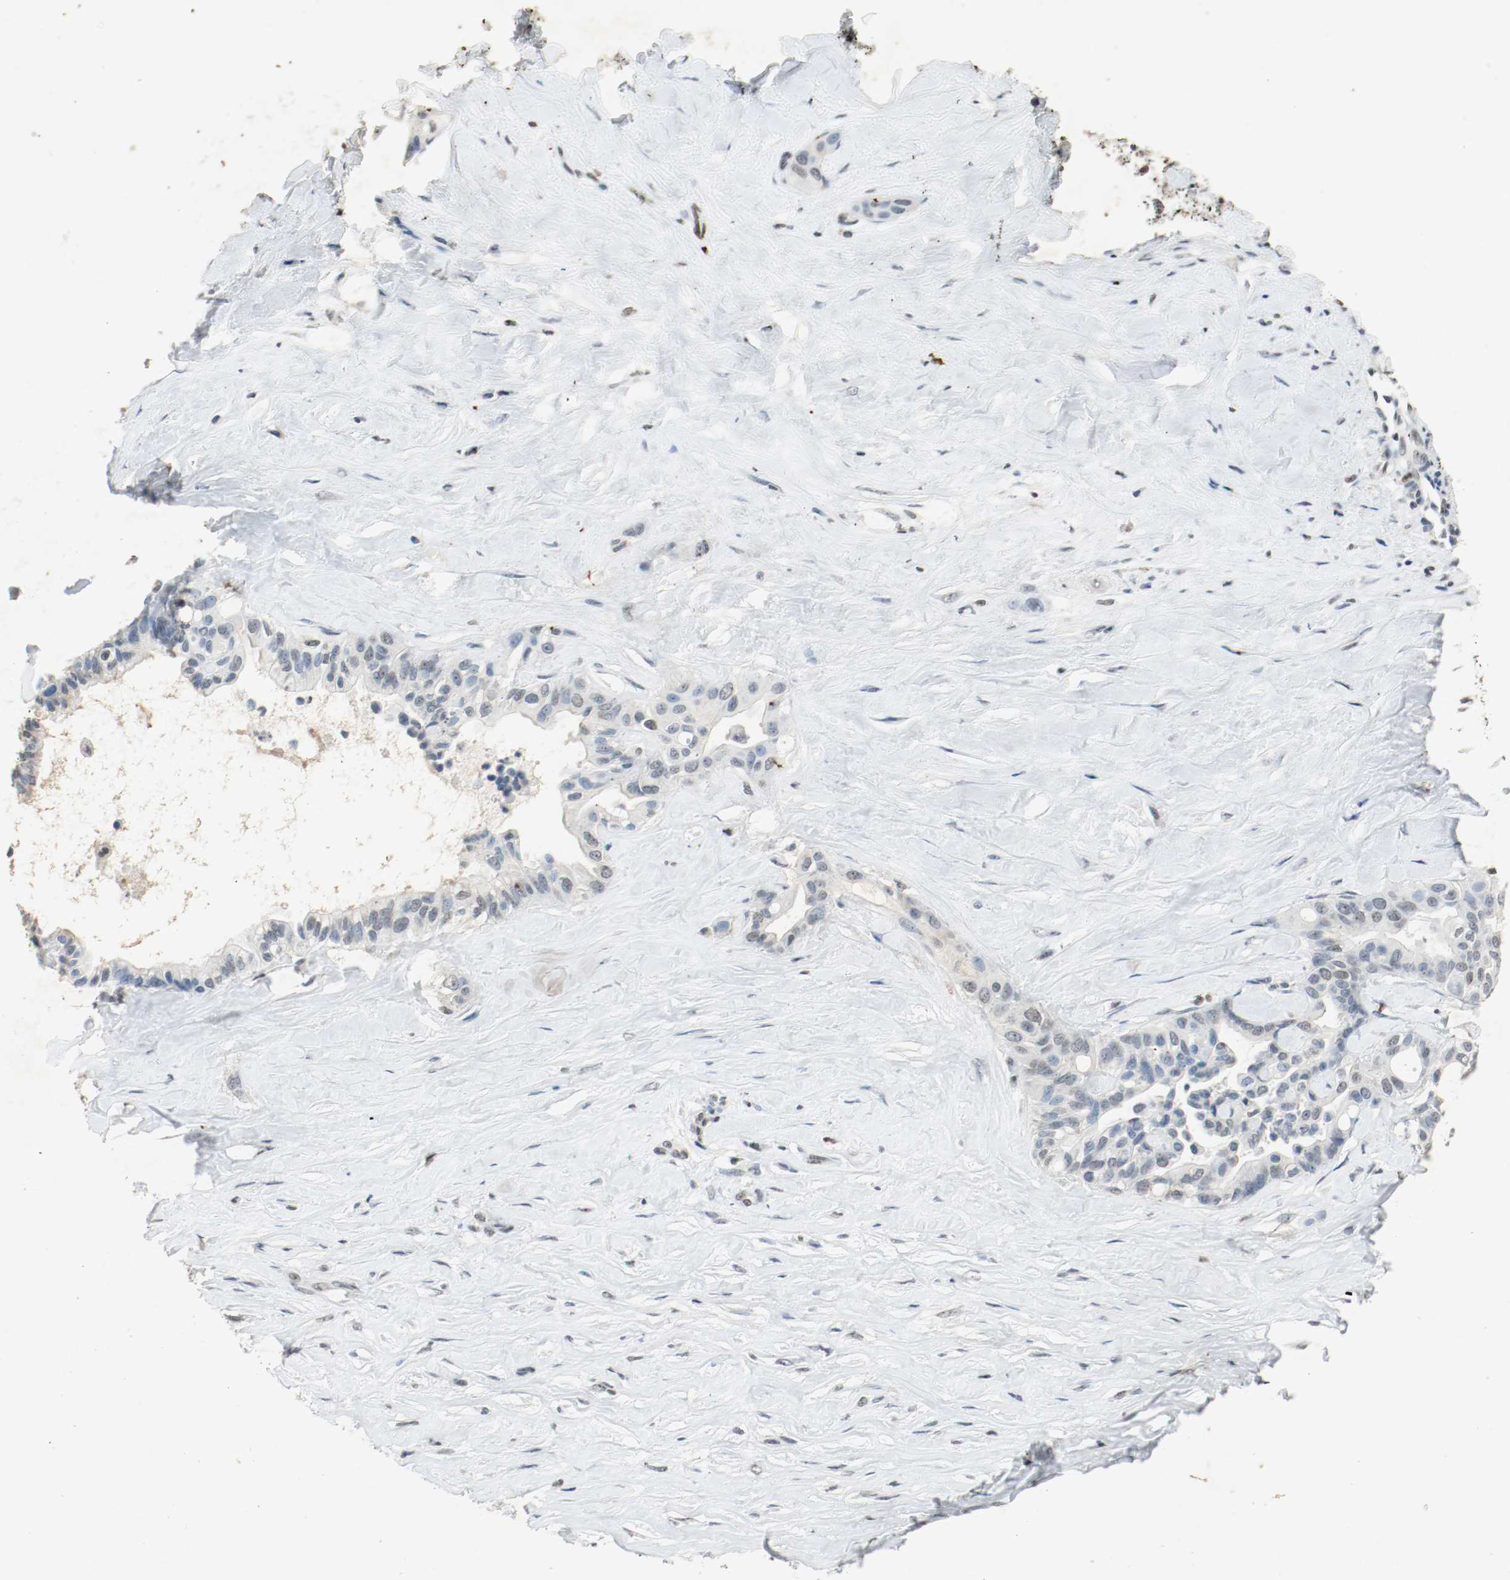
{"staining": {"intensity": "weak", "quantity": "<25%", "location": "nuclear"}, "tissue": "liver cancer", "cell_type": "Tumor cells", "image_type": "cancer", "snomed": [{"axis": "morphology", "description": "Cholangiocarcinoma"}, {"axis": "topography", "description": "Liver"}], "caption": "Immunohistochemistry (IHC) photomicrograph of liver cholangiocarcinoma stained for a protein (brown), which demonstrates no expression in tumor cells. (DAB immunohistochemistry, high magnification).", "gene": "DNMT1", "patient": {"sex": "female", "age": 67}}